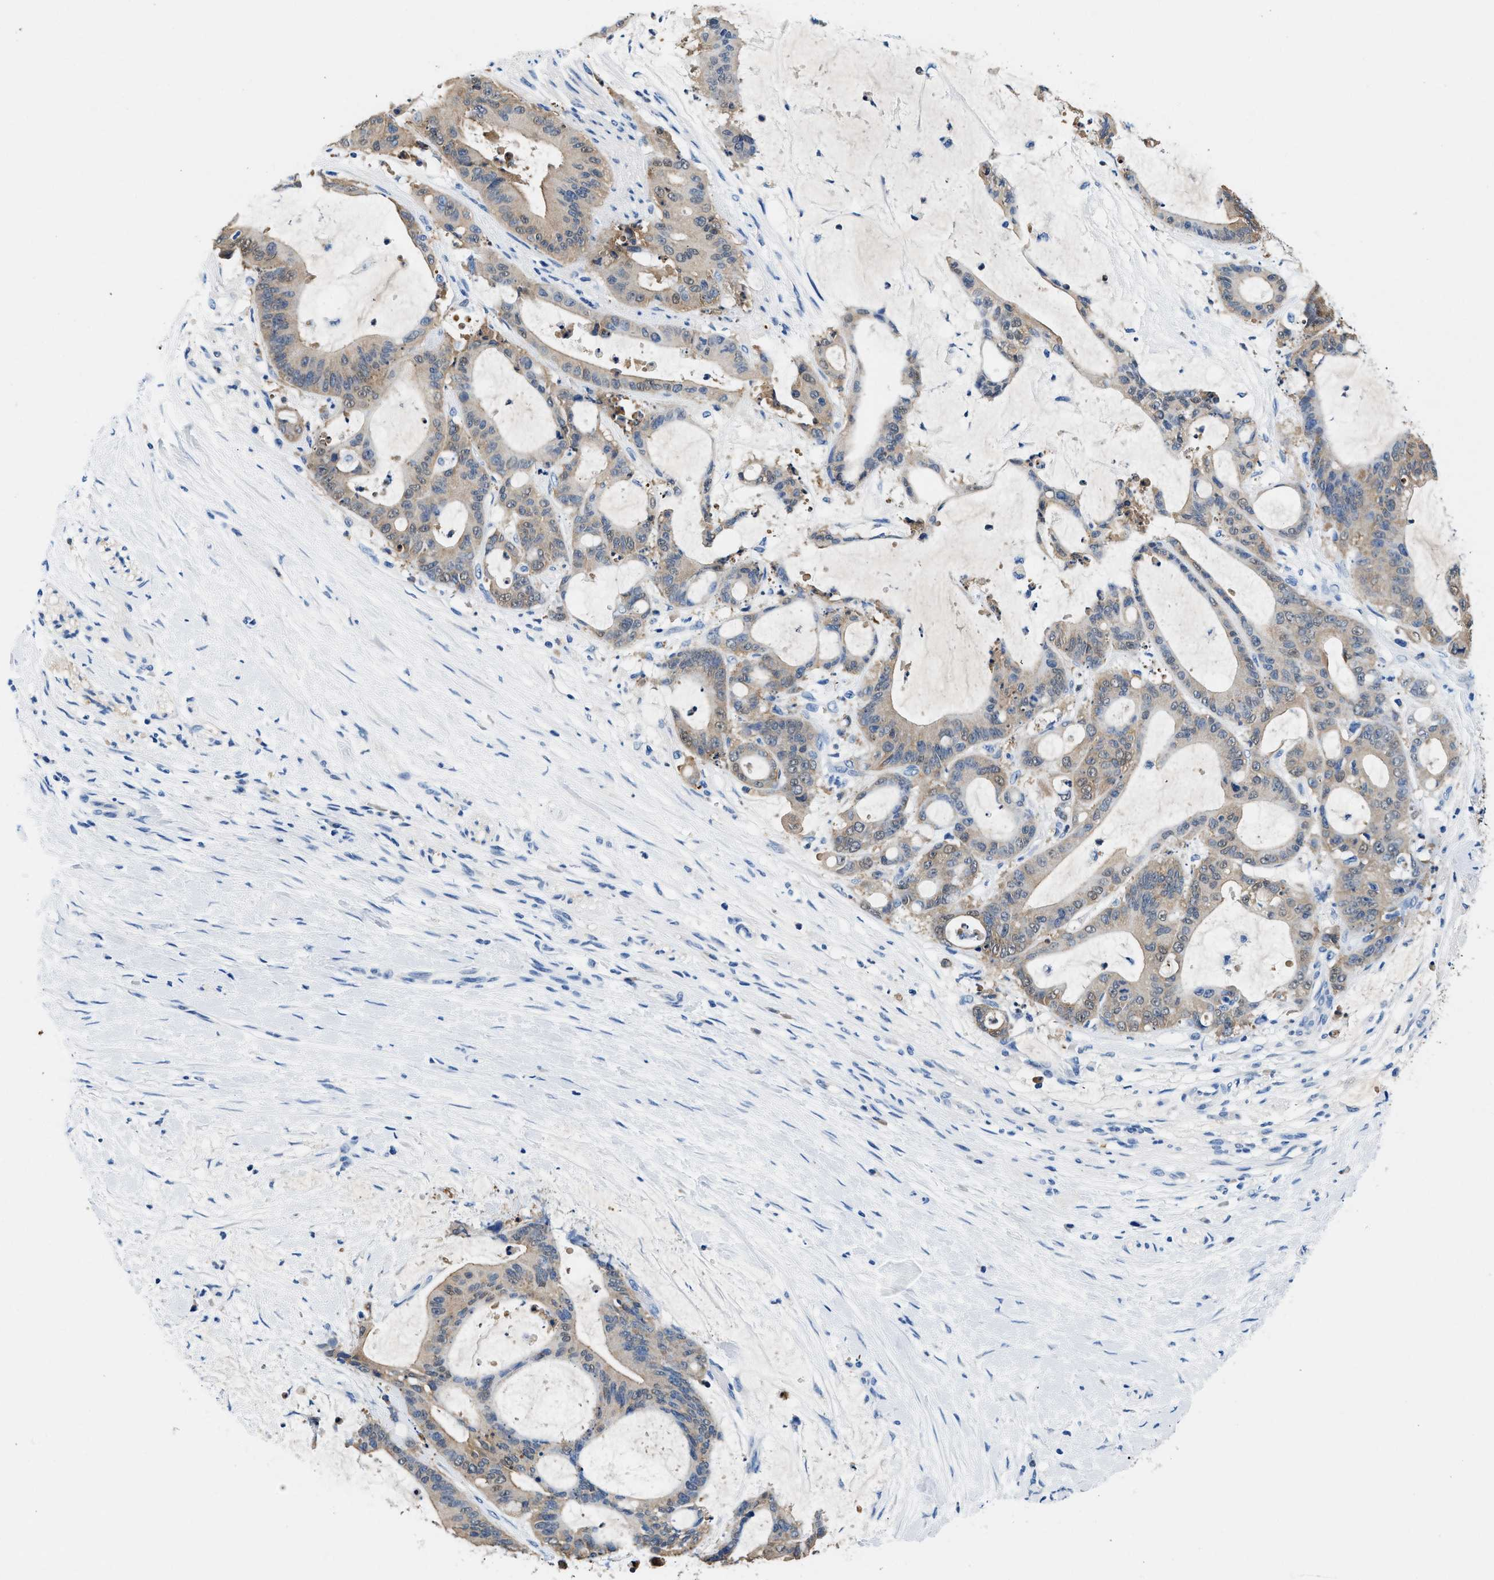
{"staining": {"intensity": "moderate", "quantity": "<25%", "location": "cytoplasmic/membranous"}, "tissue": "liver cancer", "cell_type": "Tumor cells", "image_type": "cancer", "snomed": [{"axis": "morphology", "description": "Cholangiocarcinoma"}, {"axis": "topography", "description": "Liver"}], "caption": "Immunohistochemistry of human liver cancer (cholangiocarcinoma) exhibits low levels of moderate cytoplasmic/membranous positivity in approximately <25% of tumor cells.", "gene": "FADS6", "patient": {"sex": "female", "age": 73}}